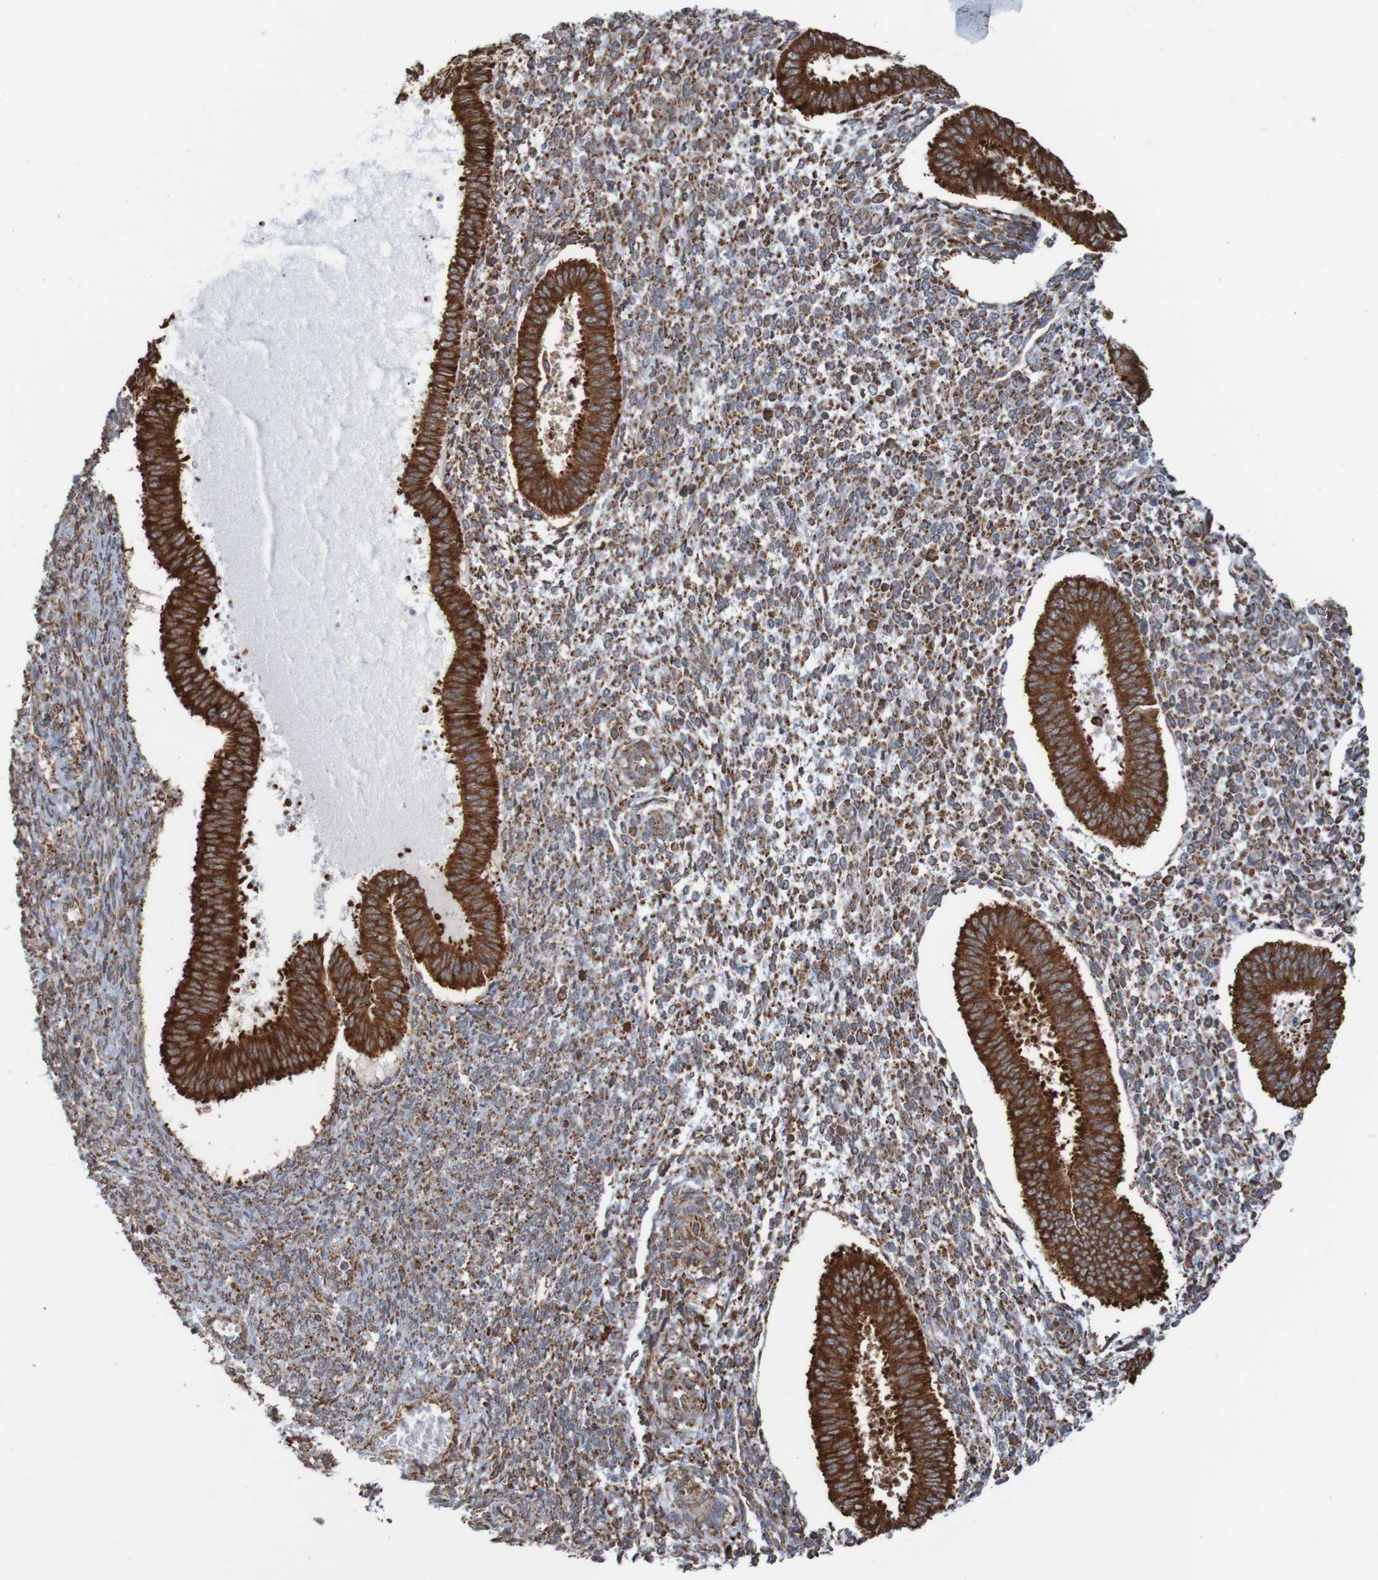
{"staining": {"intensity": "moderate", "quantity": "25%-75%", "location": "cytoplasmic/membranous"}, "tissue": "endometrium", "cell_type": "Cells in endometrial stroma", "image_type": "normal", "snomed": [{"axis": "morphology", "description": "Normal tissue, NOS"}, {"axis": "topography", "description": "Endometrium"}], "caption": "Approximately 25%-75% of cells in endometrial stroma in unremarkable endometrium reveal moderate cytoplasmic/membranous protein positivity as visualized by brown immunohistochemical staining.", "gene": "PDIA3", "patient": {"sex": "female", "age": 35}}